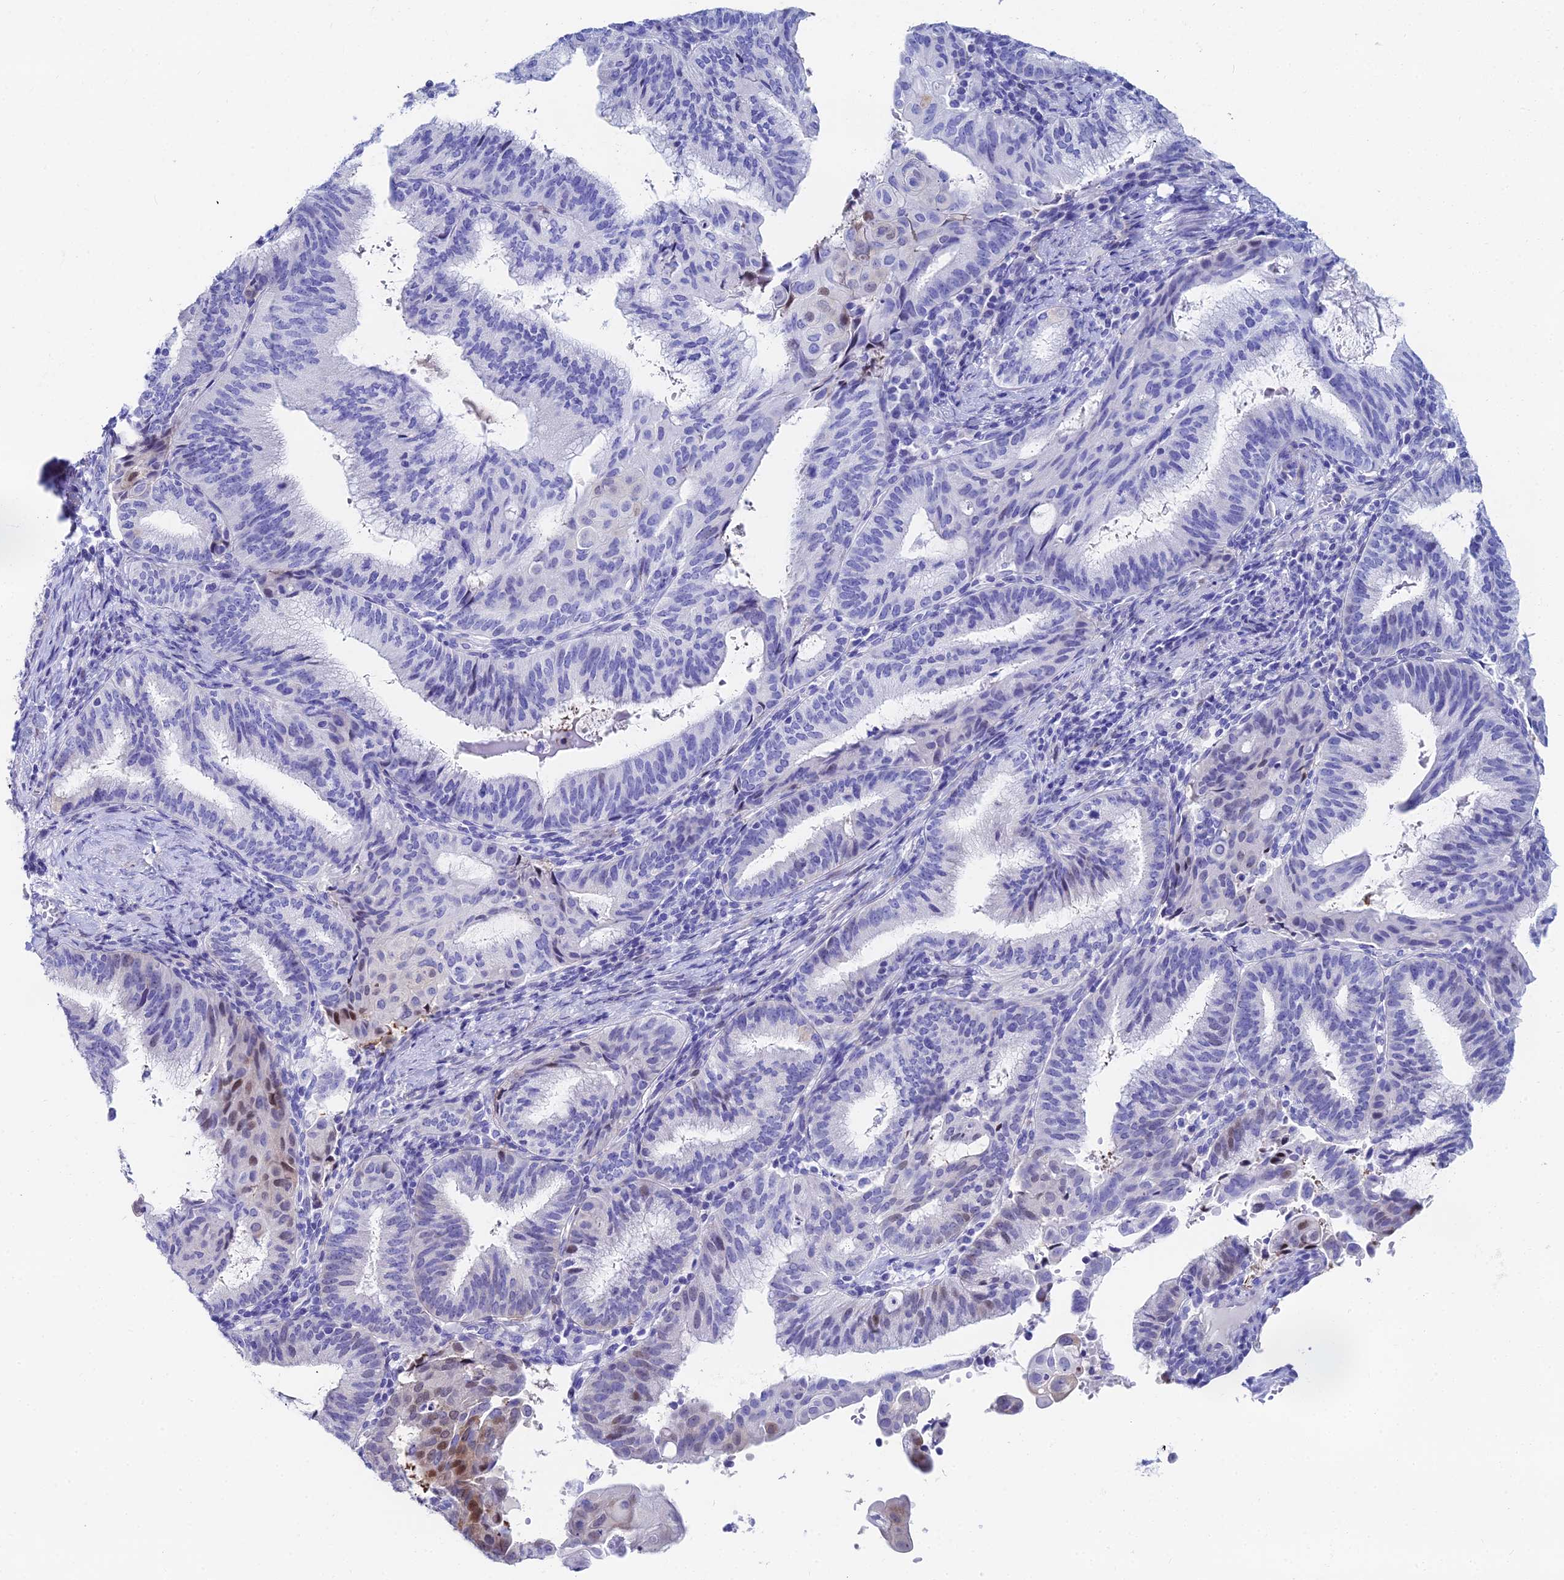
{"staining": {"intensity": "negative", "quantity": "none", "location": "none"}, "tissue": "endometrial cancer", "cell_type": "Tumor cells", "image_type": "cancer", "snomed": [{"axis": "morphology", "description": "Adenocarcinoma, NOS"}, {"axis": "topography", "description": "Endometrium"}], "caption": "IHC of human adenocarcinoma (endometrial) exhibits no expression in tumor cells.", "gene": "HSPA1L", "patient": {"sex": "female", "age": 49}}